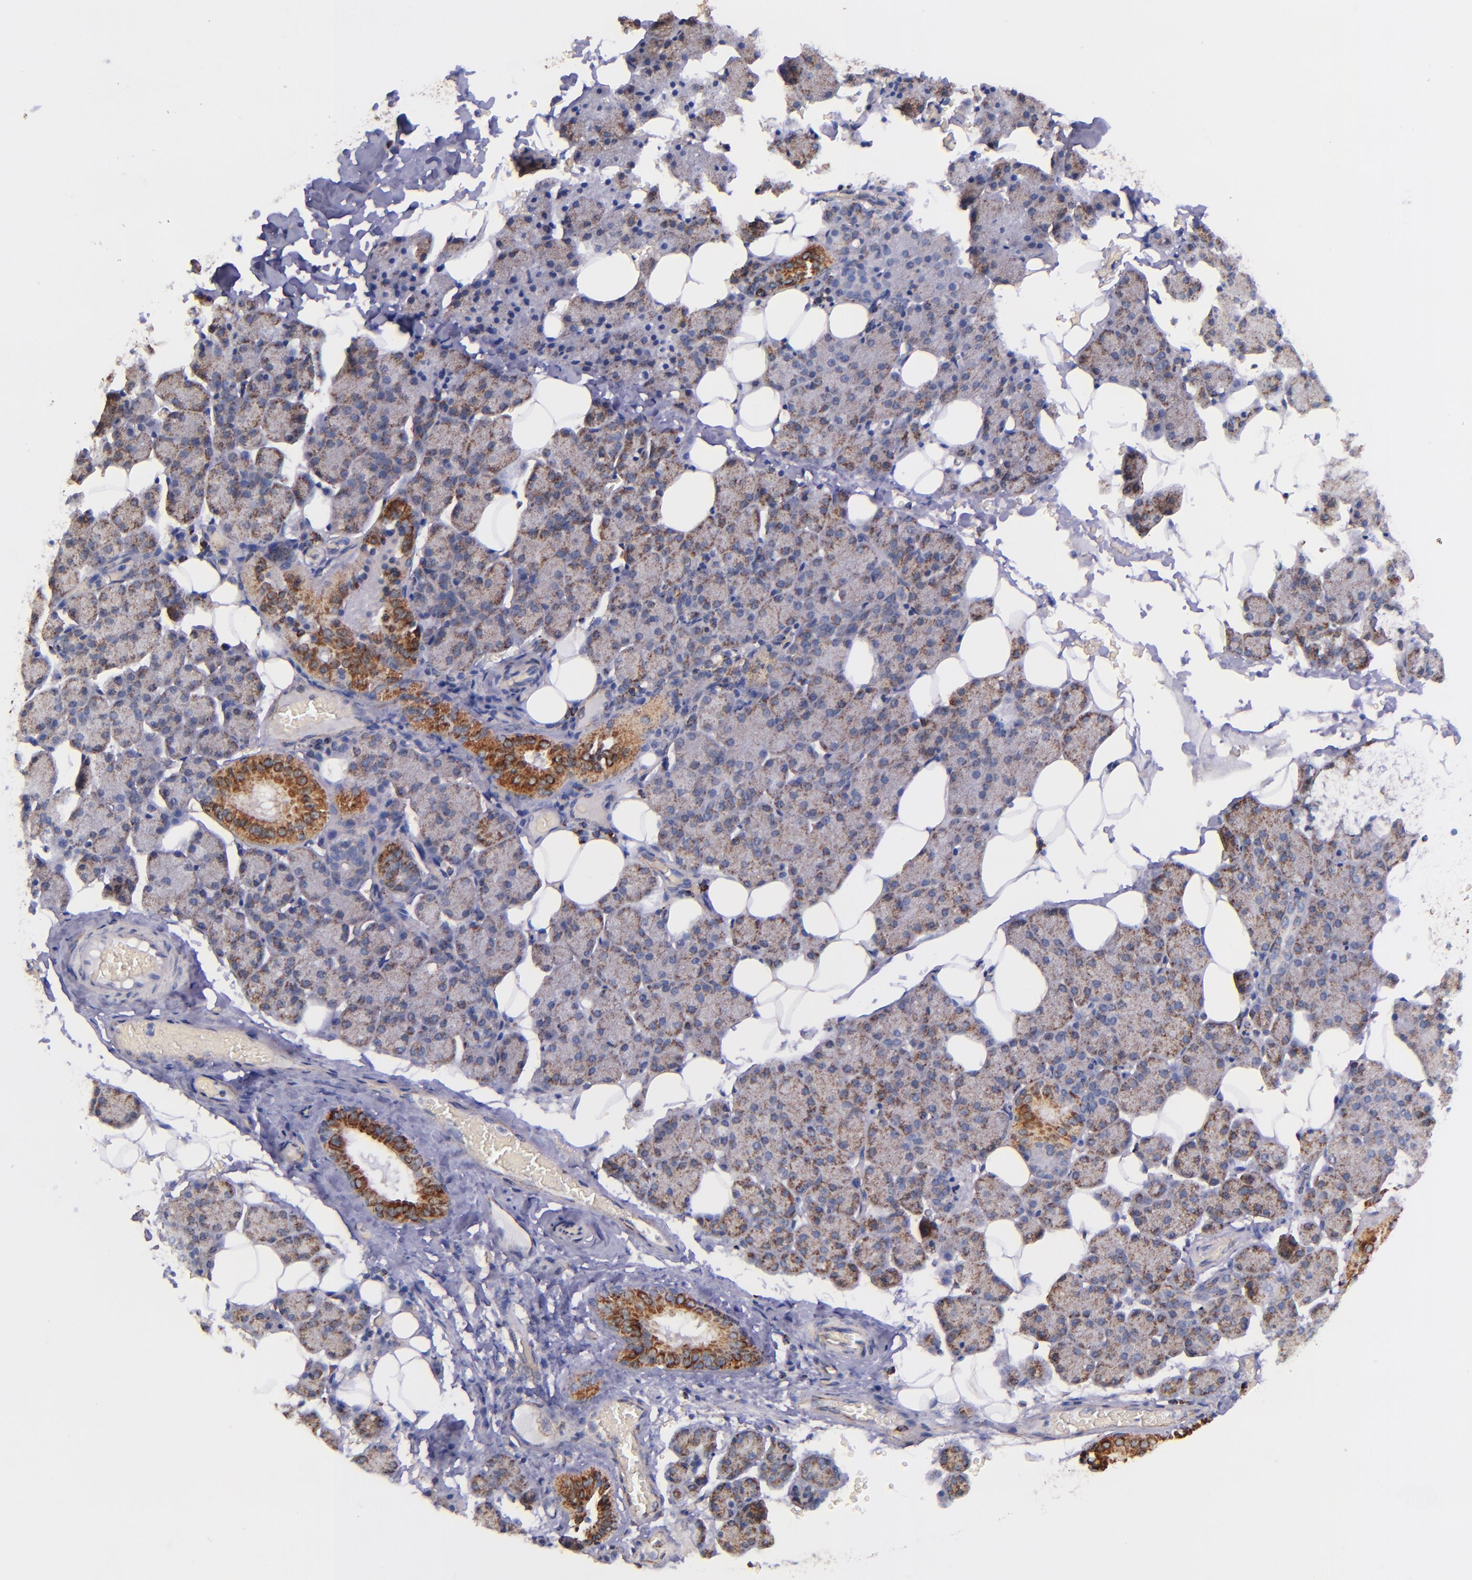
{"staining": {"intensity": "moderate", "quantity": "<25%", "location": "cytoplasmic/membranous"}, "tissue": "salivary gland", "cell_type": "Glandular cells", "image_type": "normal", "snomed": [{"axis": "morphology", "description": "Normal tissue, NOS"}, {"axis": "topography", "description": "Lymph node"}, {"axis": "topography", "description": "Salivary gland"}], "caption": "About <25% of glandular cells in unremarkable human salivary gland display moderate cytoplasmic/membranous protein expression as visualized by brown immunohistochemical staining.", "gene": "IDH3G", "patient": {"sex": "male", "age": 8}}